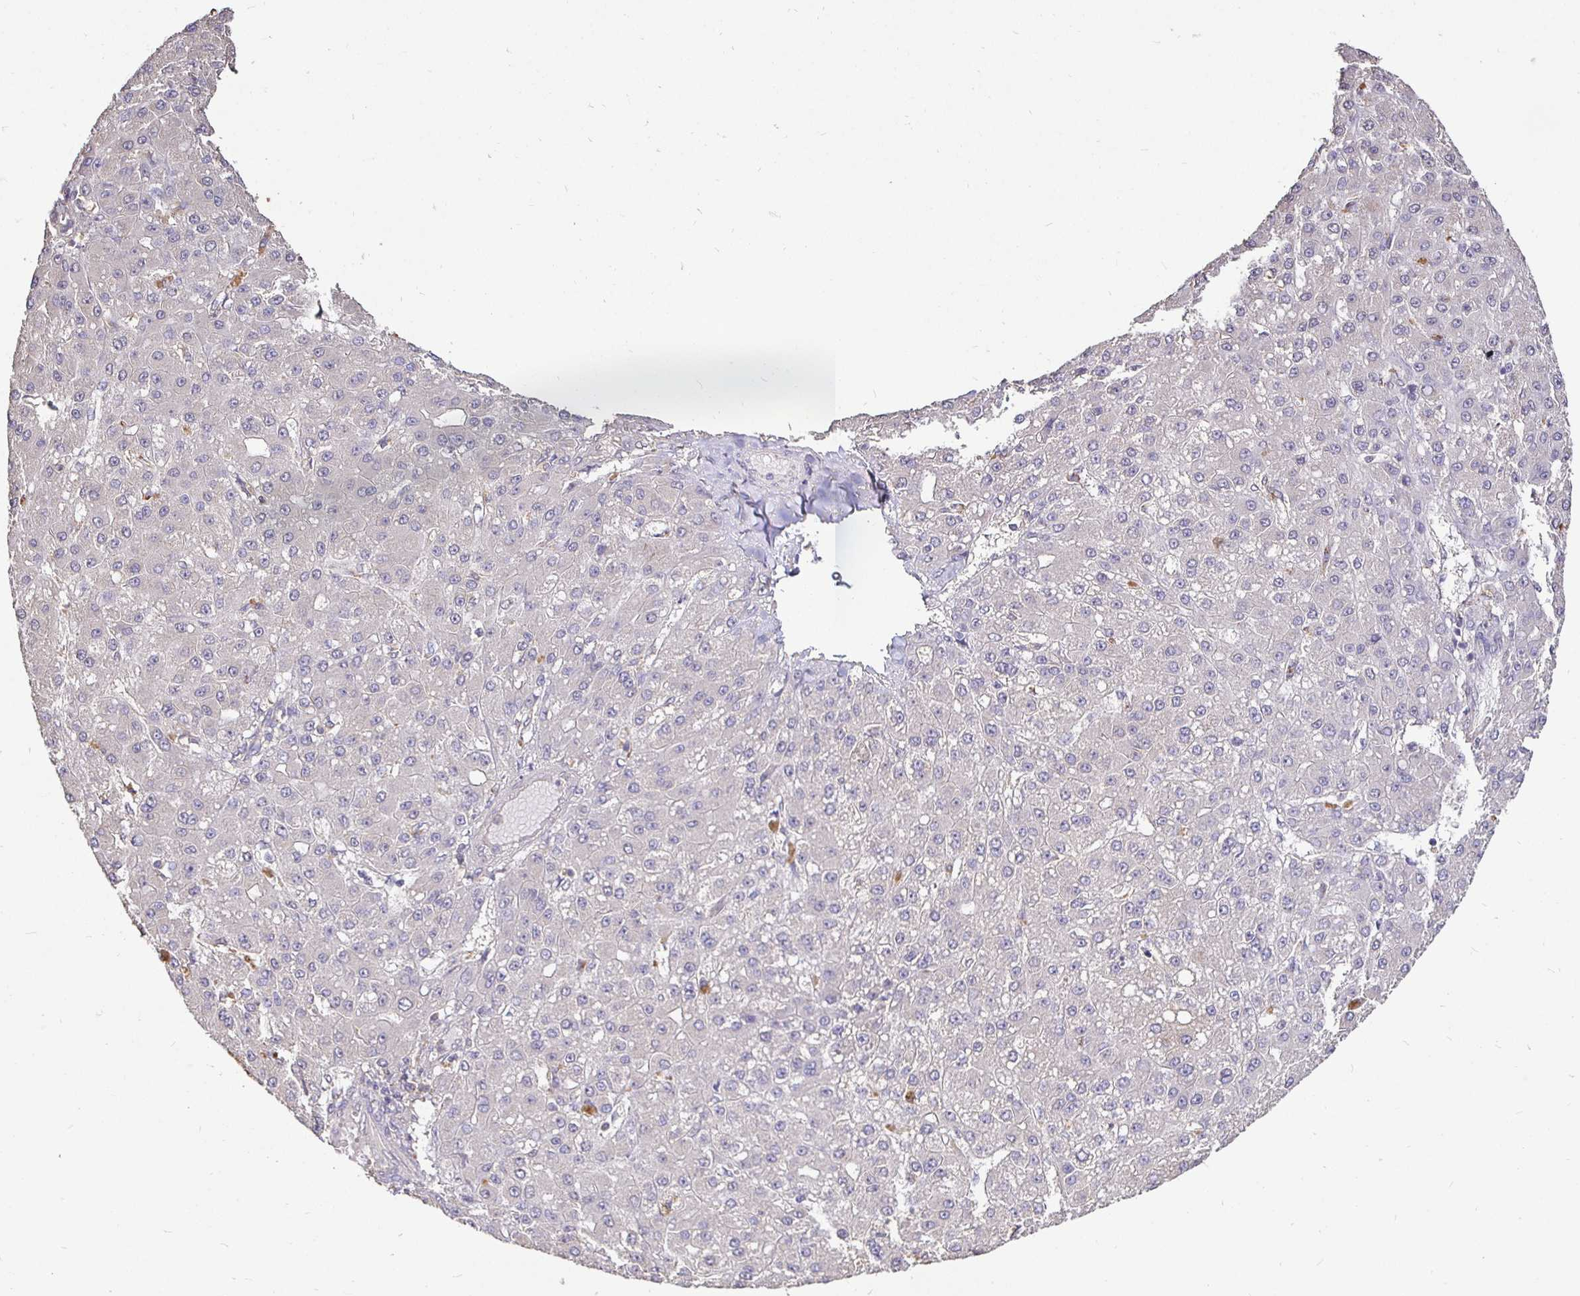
{"staining": {"intensity": "negative", "quantity": "none", "location": "none"}, "tissue": "liver cancer", "cell_type": "Tumor cells", "image_type": "cancer", "snomed": [{"axis": "morphology", "description": "Carcinoma, Hepatocellular, NOS"}, {"axis": "topography", "description": "Liver"}], "caption": "An immunohistochemistry micrograph of liver cancer (hepatocellular carcinoma) is shown. There is no staining in tumor cells of liver cancer (hepatocellular carcinoma).", "gene": "MAPK8IP3", "patient": {"sex": "male", "age": 67}}